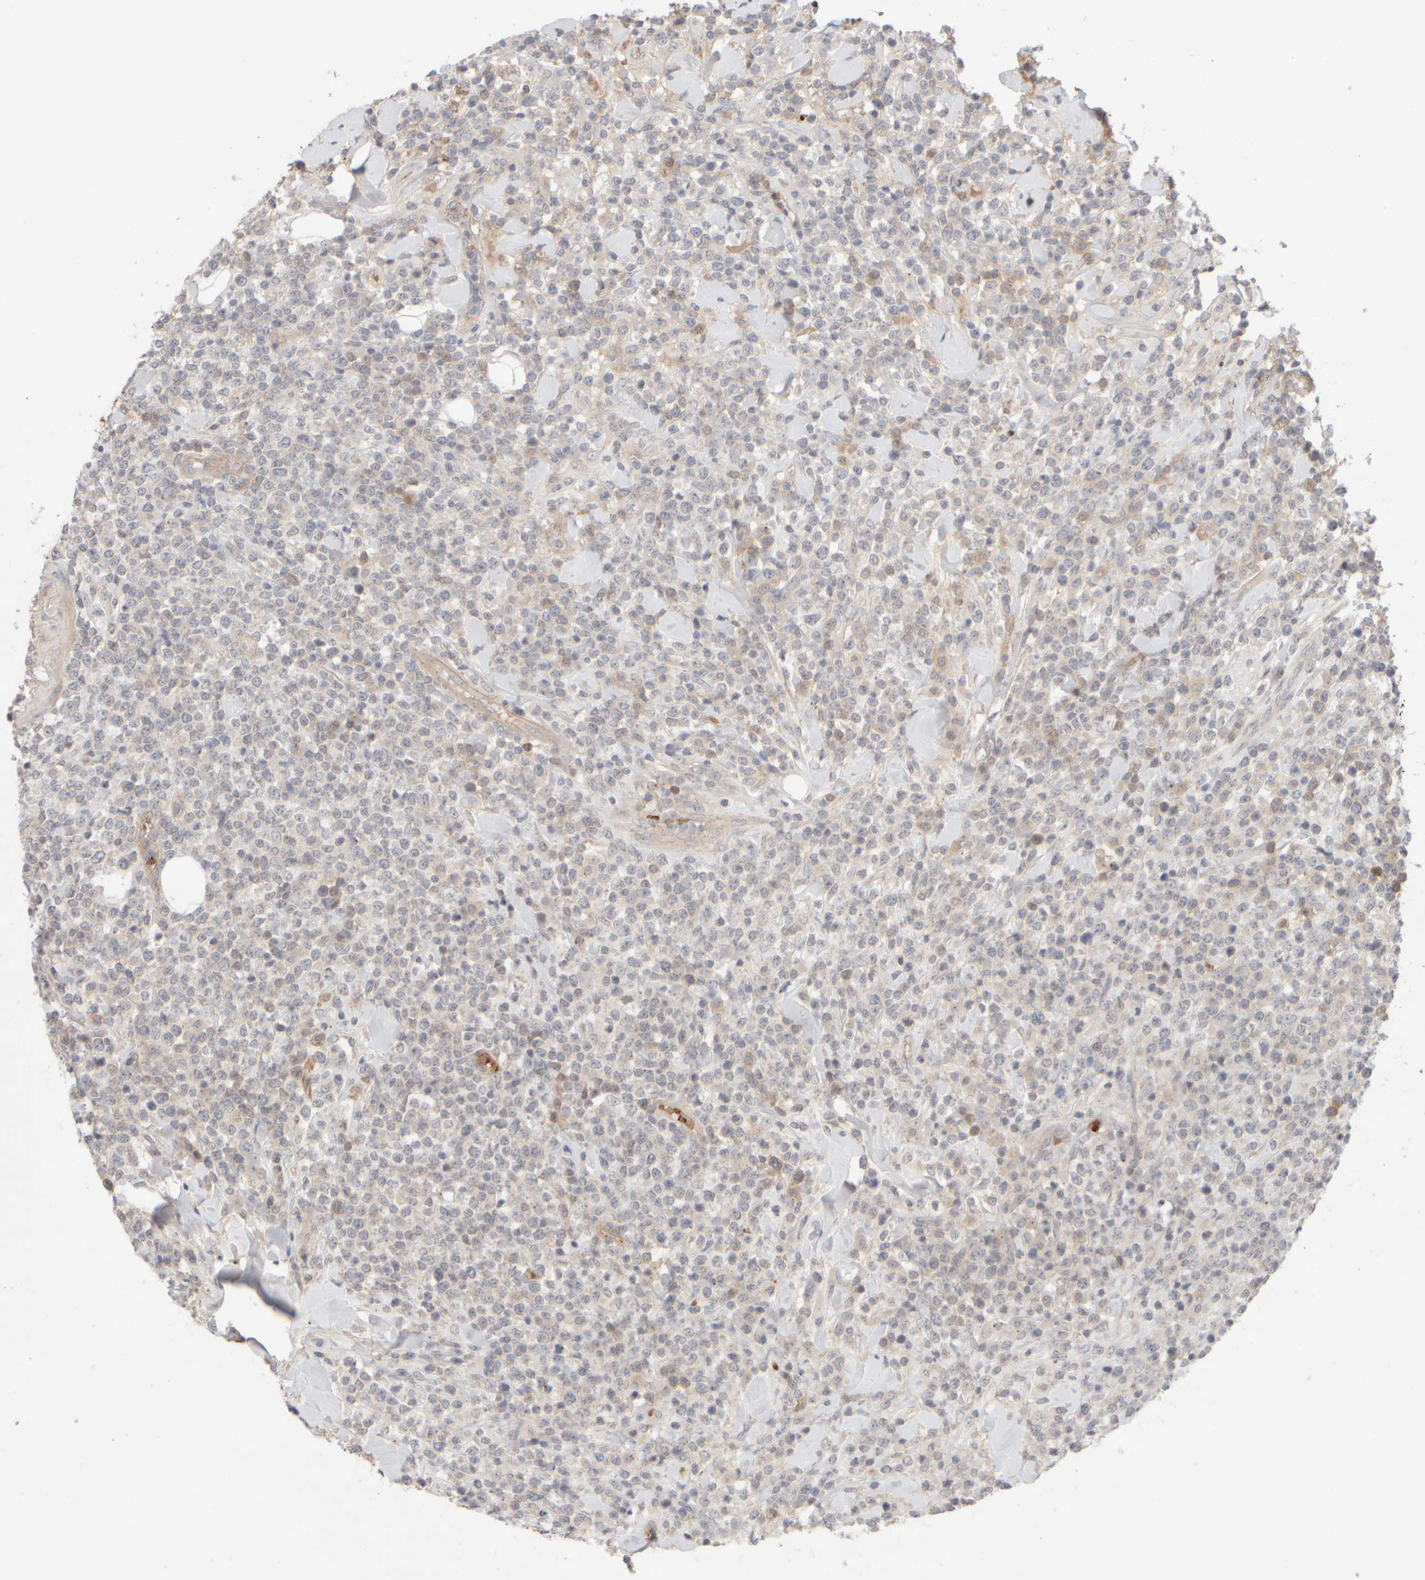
{"staining": {"intensity": "negative", "quantity": "none", "location": "none"}, "tissue": "lymphoma", "cell_type": "Tumor cells", "image_type": "cancer", "snomed": [{"axis": "morphology", "description": "Malignant lymphoma, non-Hodgkin's type, High grade"}, {"axis": "topography", "description": "Colon"}], "caption": "There is no significant expression in tumor cells of lymphoma. (DAB (3,3'-diaminobenzidine) IHC with hematoxylin counter stain).", "gene": "MST1", "patient": {"sex": "female", "age": 53}}